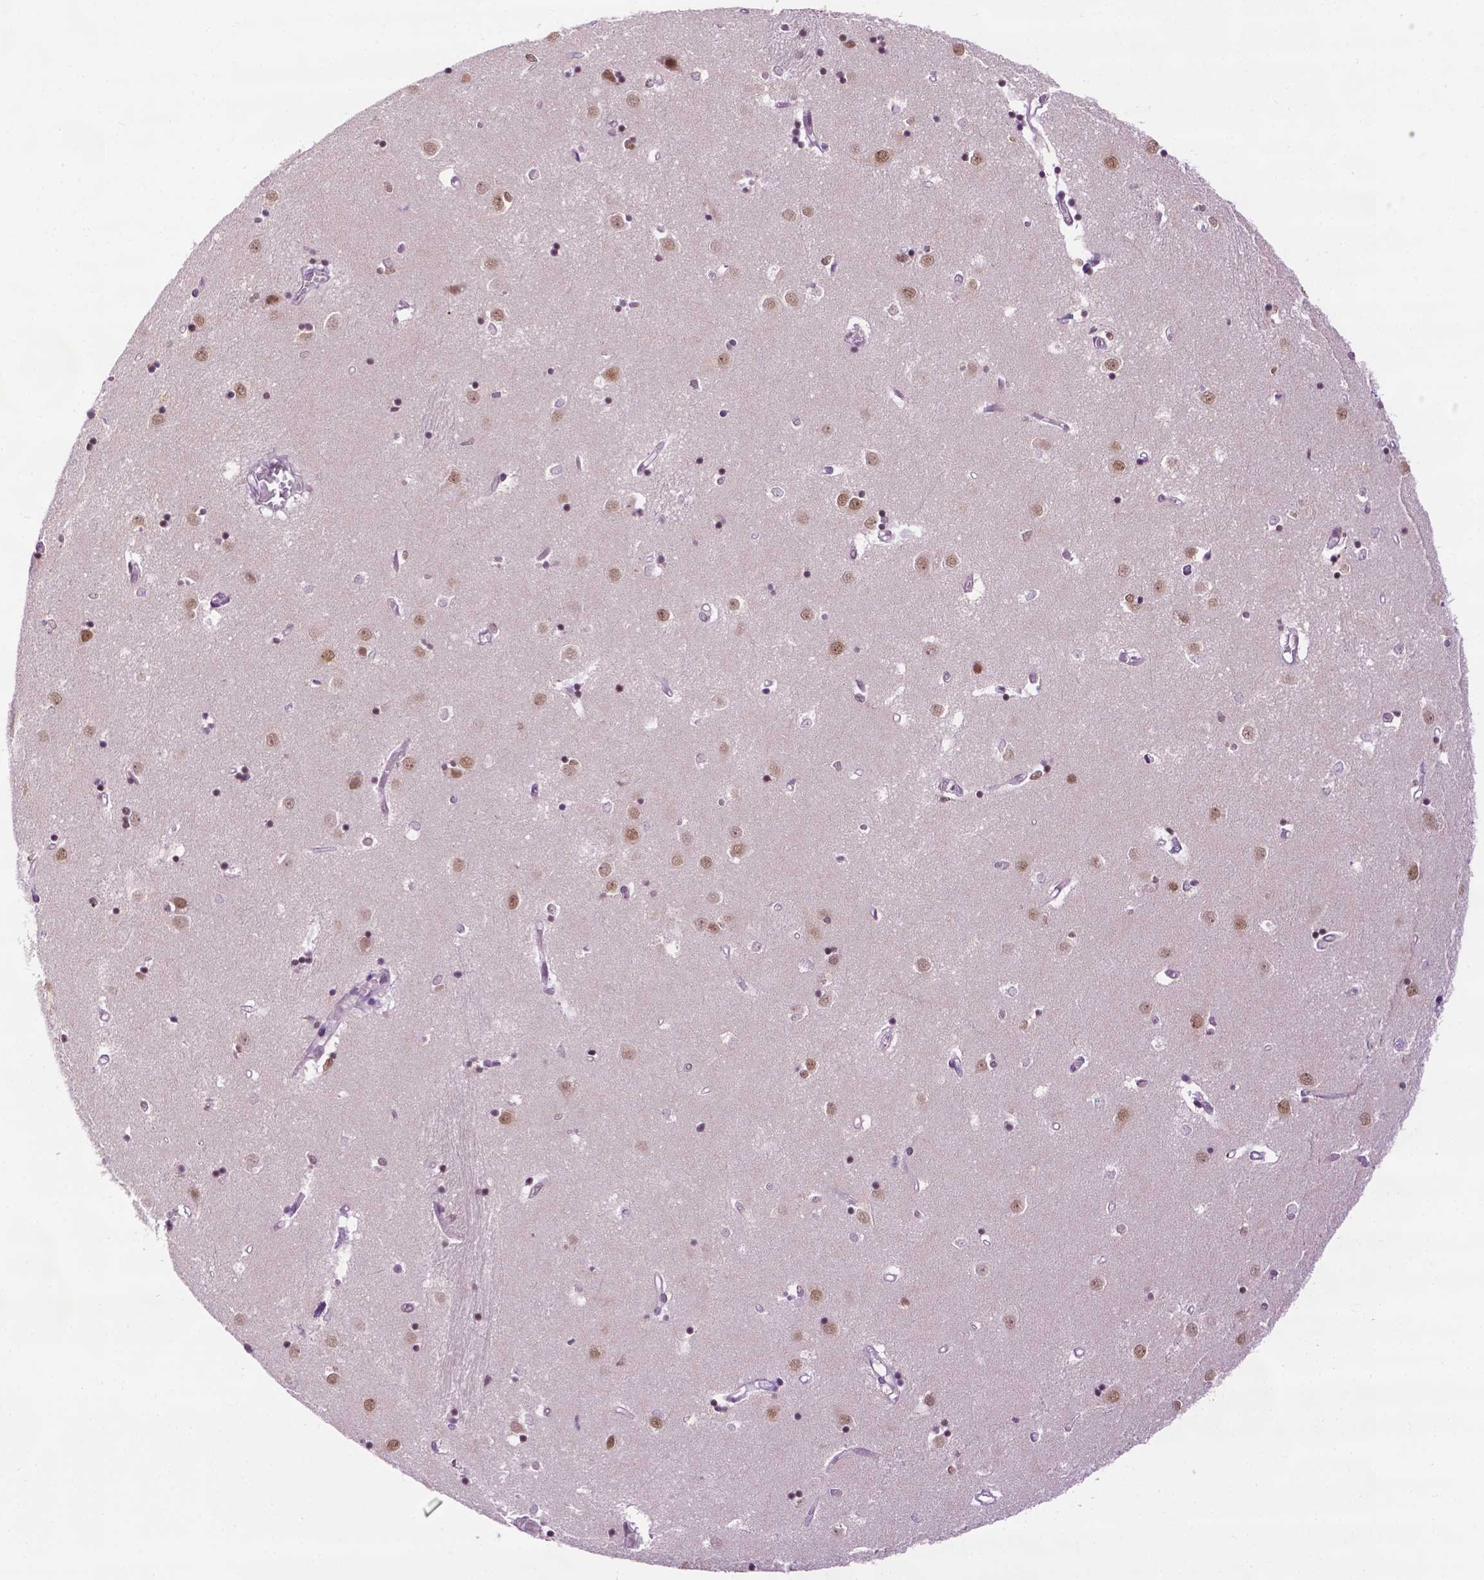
{"staining": {"intensity": "moderate", "quantity": "<25%", "location": "nuclear"}, "tissue": "caudate", "cell_type": "Glial cells", "image_type": "normal", "snomed": [{"axis": "morphology", "description": "Normal tissue, NOS"}, {"axis": "topography", "description": "Lateral ventricle wall"}], "caption": "High-power microscopy captured an immunohistochemistry image of unremarkable caudate, revealing moderate nuclear positivity in approximately <25% of glial cells. (DAB (3,3'-diaminobenzidine) = brown stain, brightfield microscopy at high magnification).", "gene": "UBQLN4", "patient": {"sex": "male", "age": 54}}